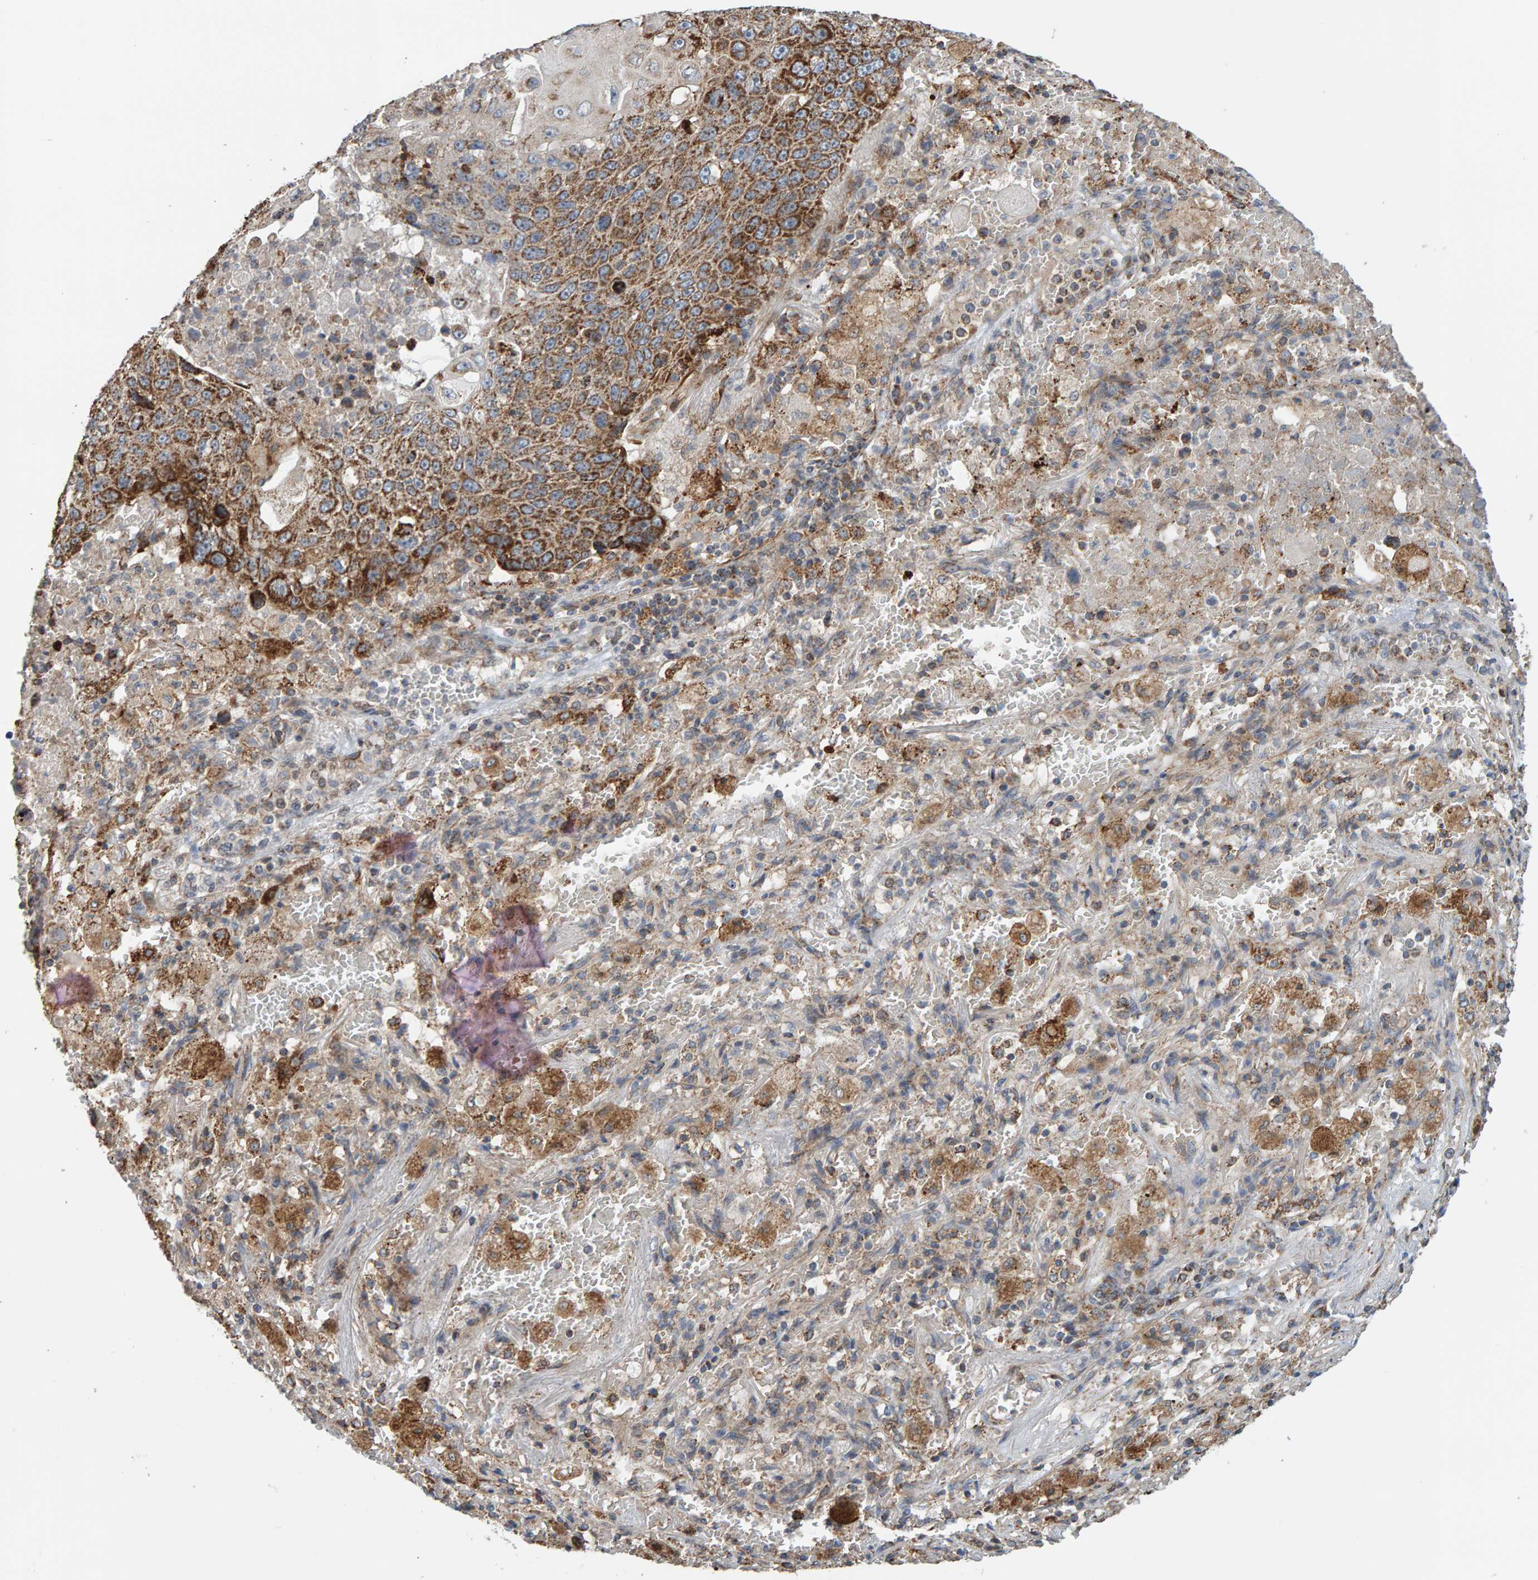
{"staining": {"intensity": "strong", "quantity": ">75%", "location": "cytoplasmic/membranous"}, "tissue": "lung cancer", "cell_type": "Tumor cells", "image_type": "cancer", "snomed": [{"axis": "morphology", "description": "Squamous cell carcinoma, NOS"}, {"axis": "topography", "description": "Lung"}], "caption": "High-power microscopy captured an IHC photomicrograph of lung cancer (squamous cell carcinoma), revealing strong cytoplasmic/membranous positivity in approximately >75% of tumor cells. (Stains: DAB (3,3'-diaminobenzidine) in brown, nuclei in blue, Microscopy: brightfield microscopy at high magnification).", "gene": "MRPL45", "patient": {"sex": "male", "age": 61}}